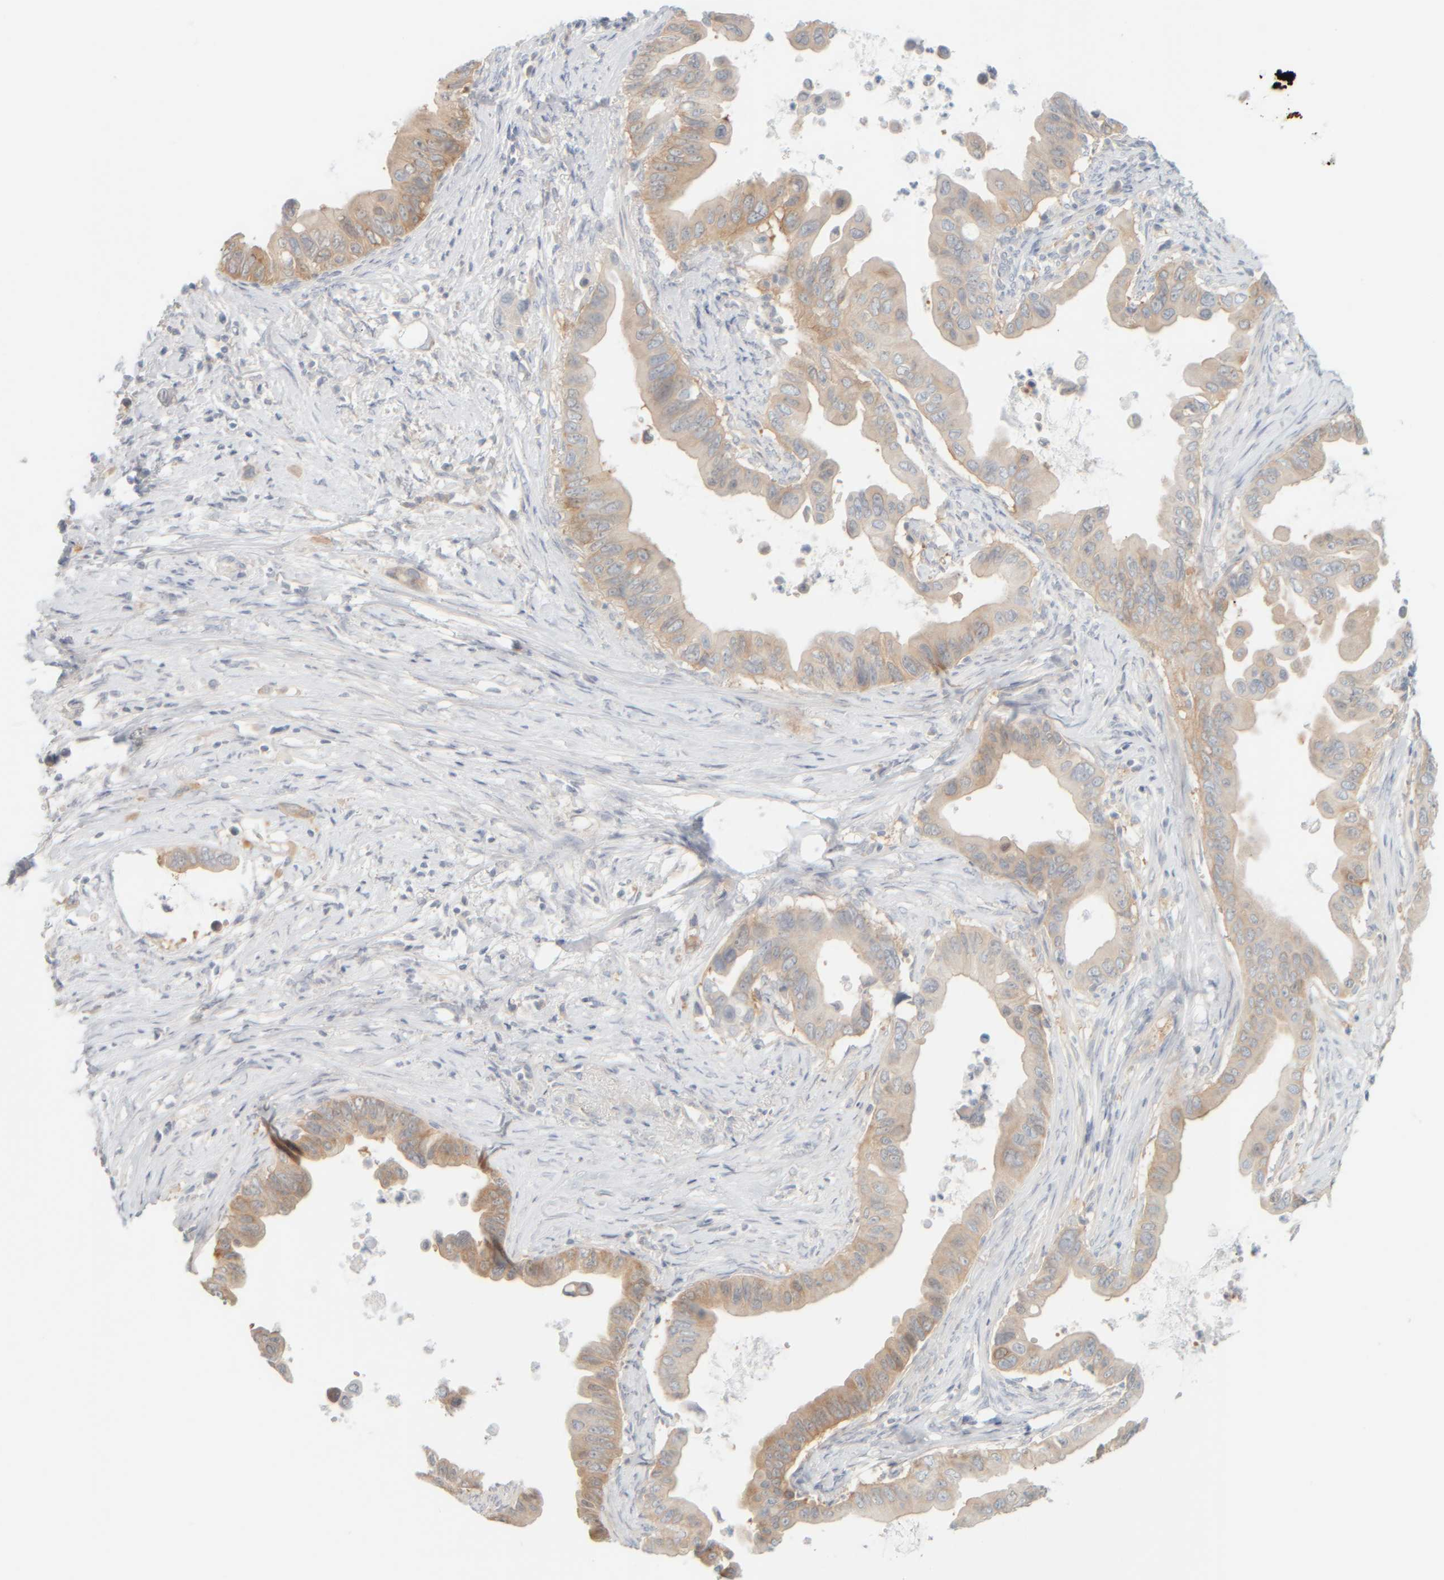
{"staining": {"intensity": "weak", "quantity": ">75%", "location": "cytoplasmic/membranous"}, "tissue": "pancreatic cancer", "cell_type": "Tumor cells", "image_type": "cancer", "snomed": [{"axis": "morphology", "description": "Adenocarcinoma, NOS"}, {"axis": "topography", "description": "Pancreas"}], "caption": "Pancreatic cancer tissue exhibits weak cytoplasmic/membranous positivity in about >75% of tumor cells", "gene": "PTGES3L-AARSD1", "patient": {"sex": "female", "age": 72}}